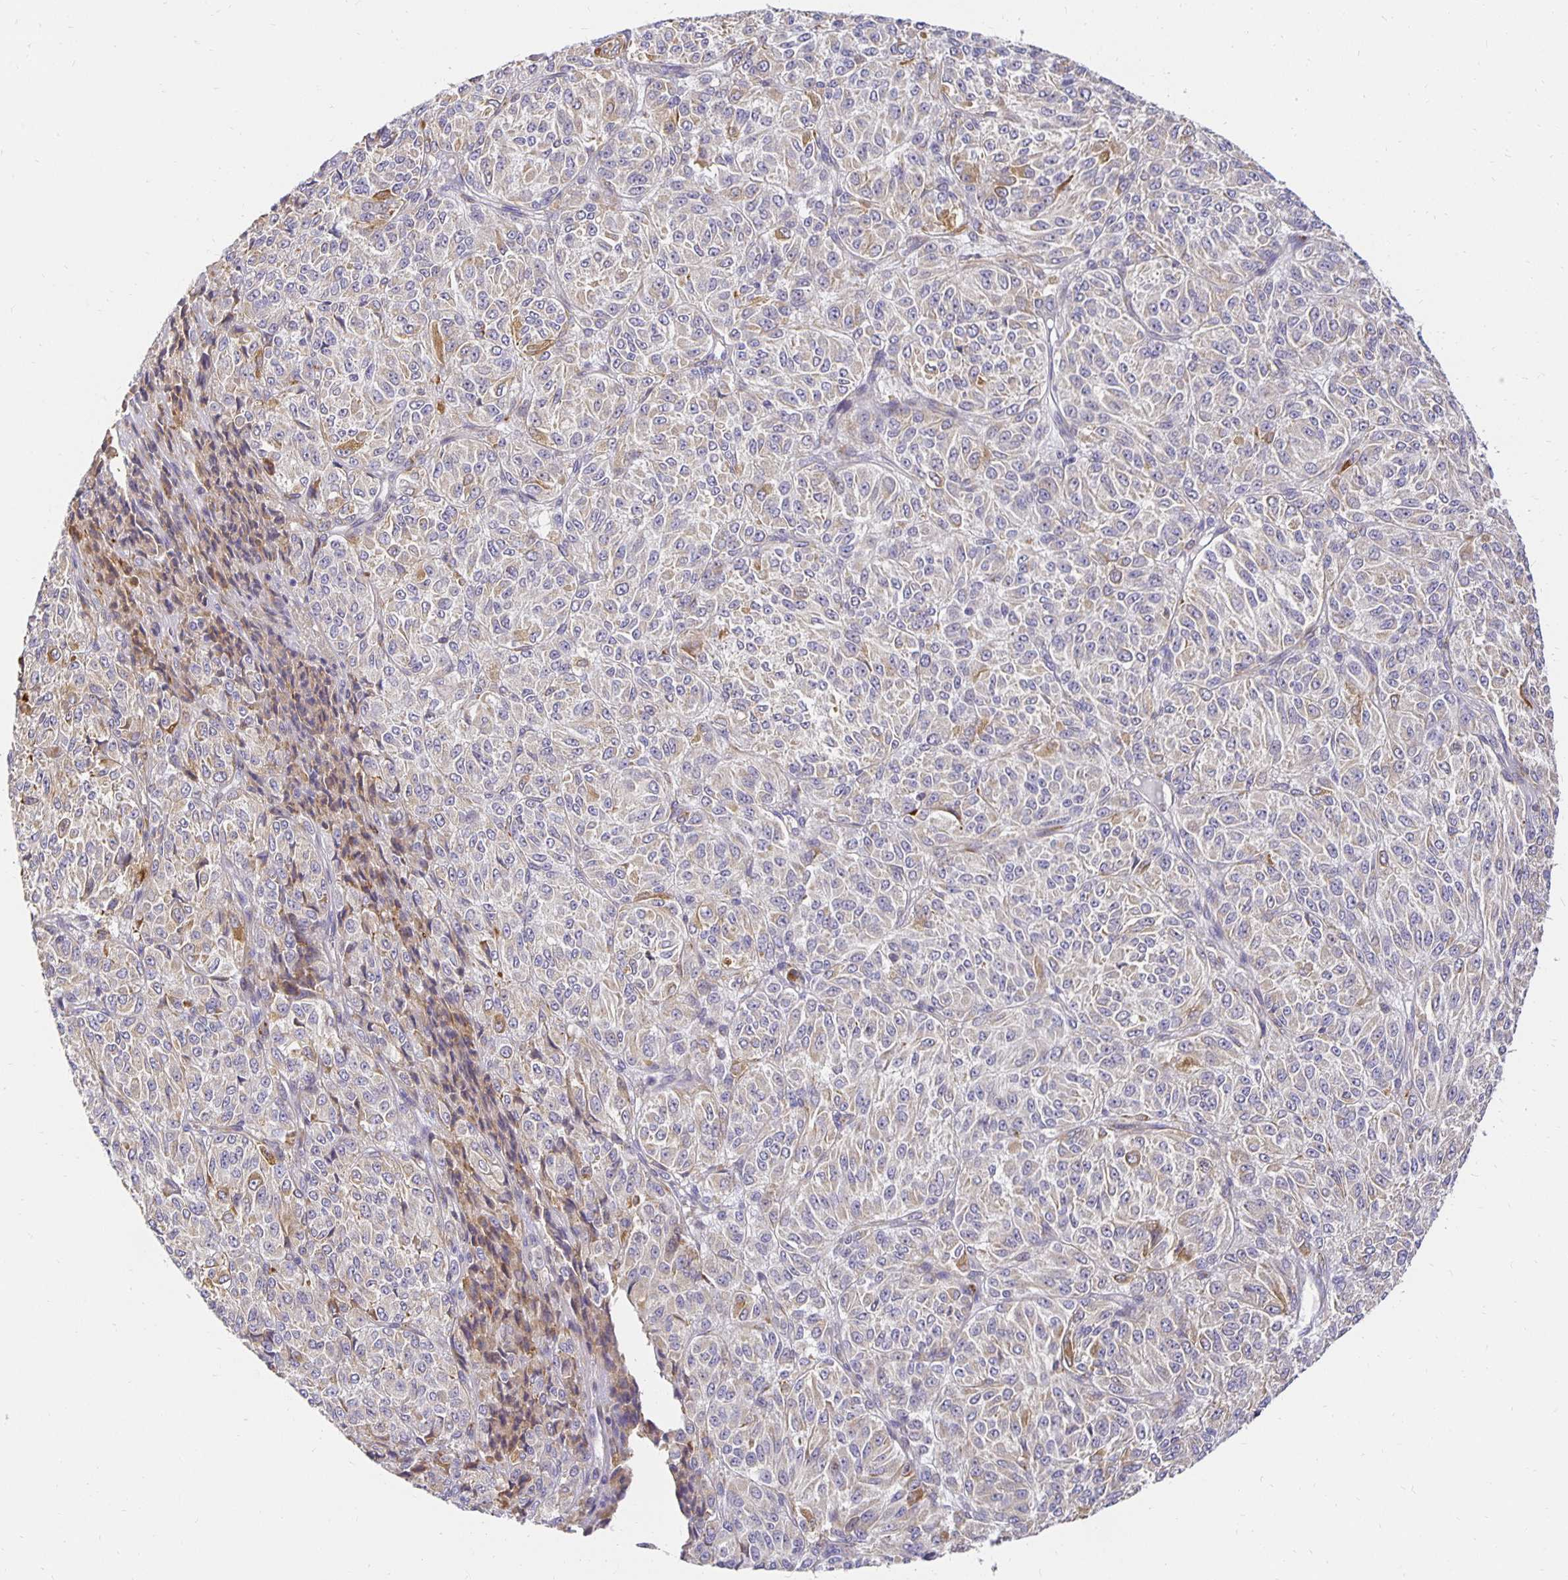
{"staining": {"intensity": "negative", "quantity": "none", "location": "none"}, "tissue": "melanoma", "cell_type": "Tumor cells", "image_type": "cancer", "snomed": [{"axis": "morphology", "description": "Malignant melanoma, Metastatic site"}, {"axis": "topography", "description": "Brain"}], "caption": "A histopathology image of human malignant melanoma (metastatic site) is negative for staining in tumor cells.", "gene": "PLOD1", "patient": {"sex": "female", "age": 56}}